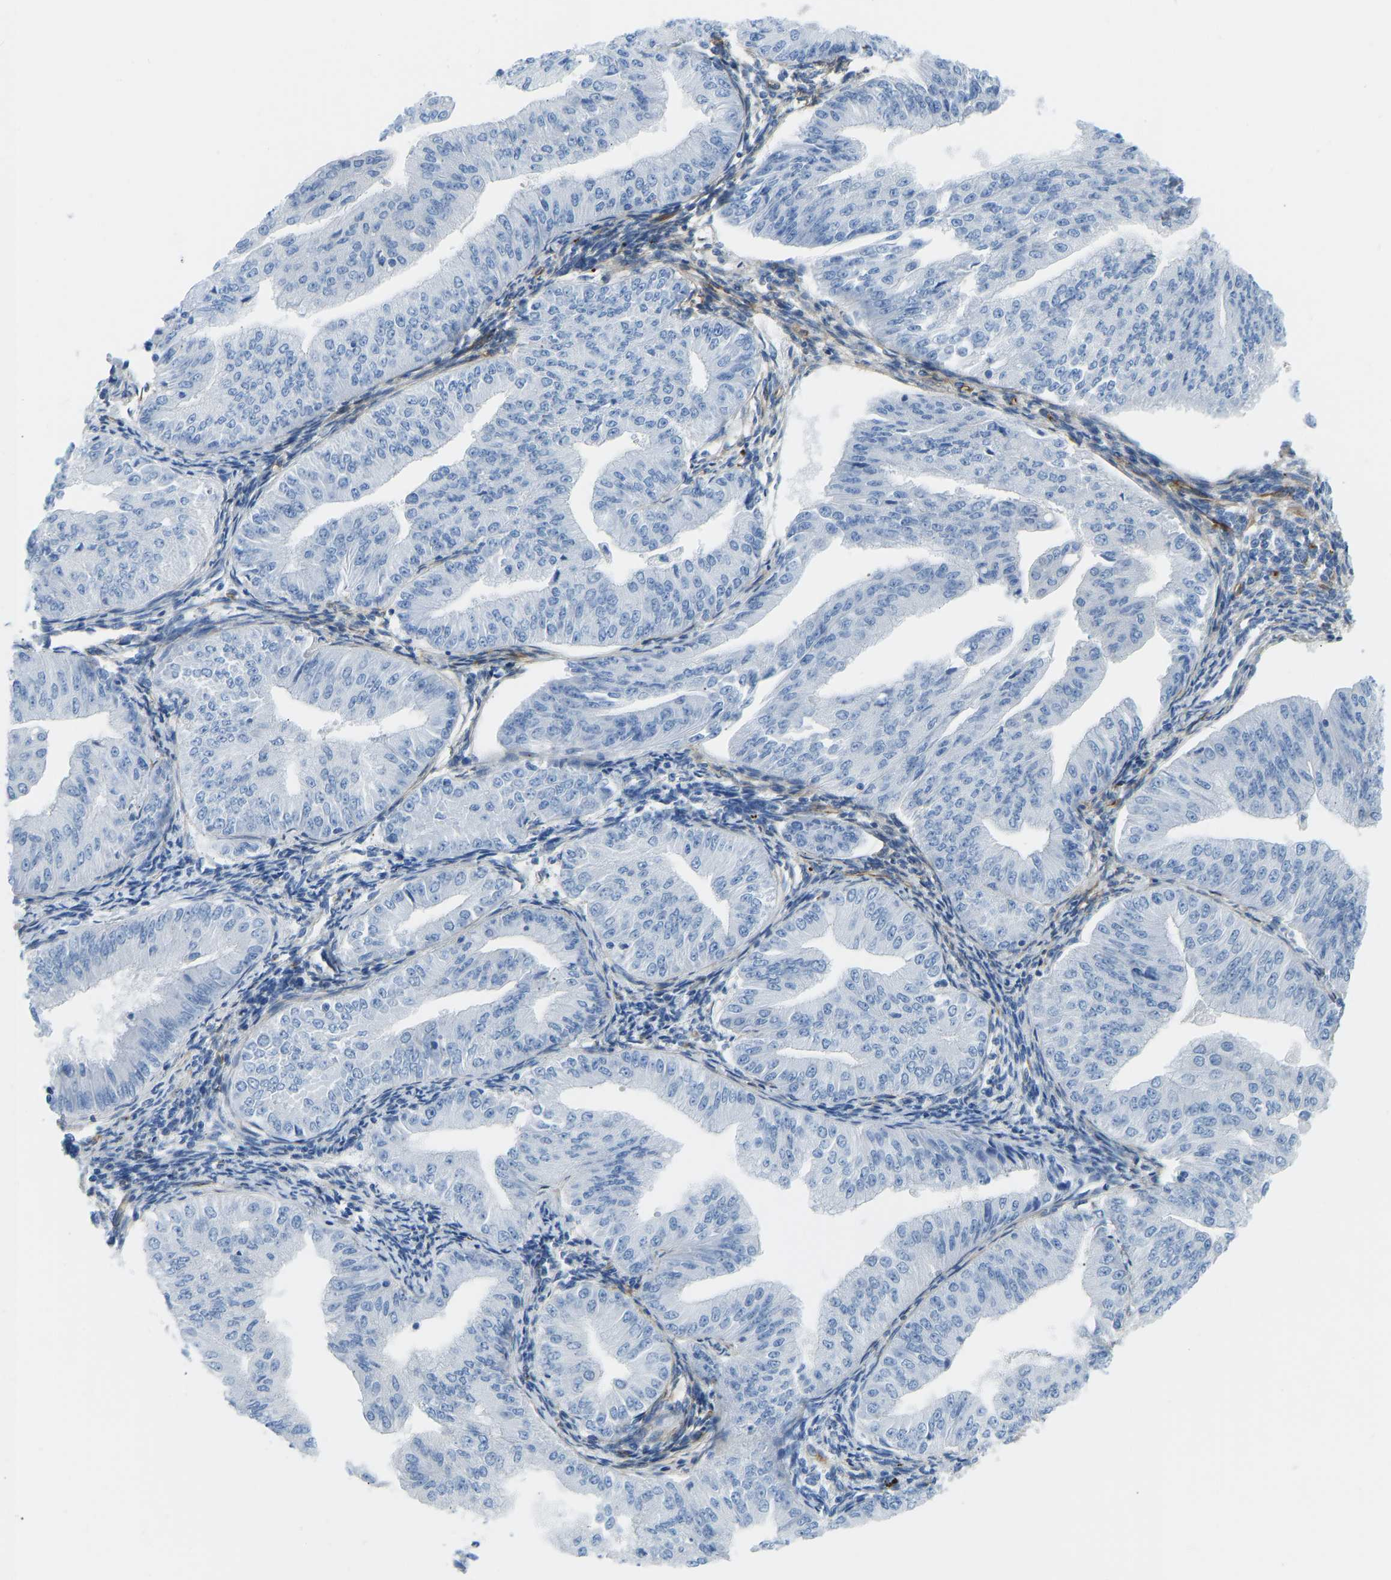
{"staining": {"intensity": "negative", "quantity": "none", "location": "none"}, "tissue": "endometrial cancer", "cell_type": "Tumor cells", "image_type": "cancer", "snomed": [{"axis": "morphology", "description": "Normal tissue, NOS"}, {"axis": "morphology", "description": "Adenocarcinoma, NOS"}, {"axis": "topography", "description": "Endometrium"}], "caption": "Endometrial adenocarcinoma stained for a protein using immunohistochemistry (IHC) exhibits no expression tumor cells.", "gene": "COL15A1", "patient": {"sex": "female", "age": 53}}